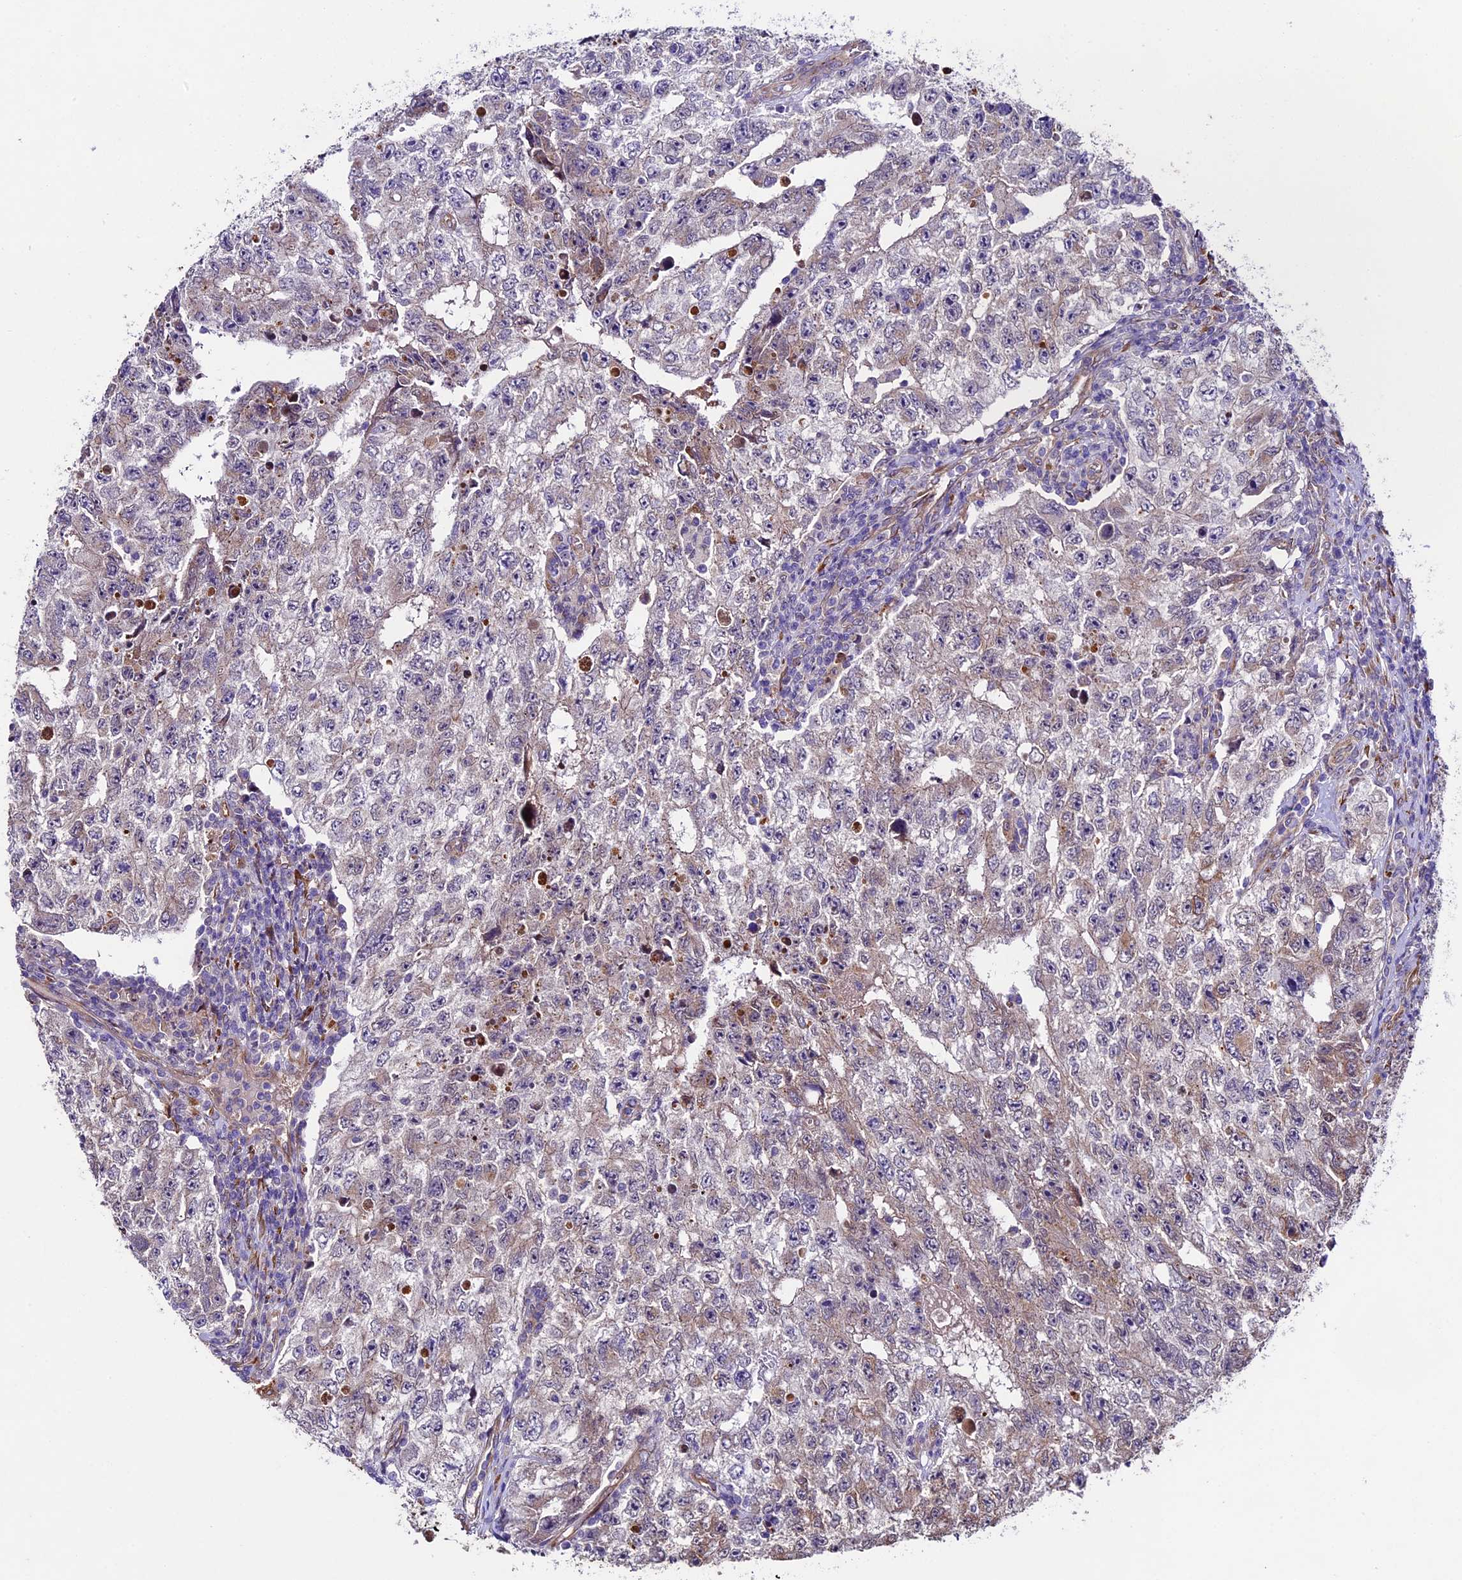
{"staining": {"intensity": "weak", "quantity": "25%-75%", "location": "cytoplasmic/membranous"}, "tissue": "testis cancer", "cell_type": "Tumor cells", "image_type": "cancer", "snomed": [{"axis": "morphology", "description": "Carcinoma, Embryonal, NOS"}, {"axis": "topography", "description": "Testis"}], "caption": "High-magnification brightfield microscopy of embryonal carcinoma (testis) stained with DAB (3,3'-diaminobenzidine) (brown) and counterstained with hematoxylin (blue). tumor cells exhibit weak cytoplasmic/membranous staining is present in approximately25%-75% of cells. (IHC, brightfield microscopy, high magnification).", "gene": "LSM7", "patient": {"sex": "male", "age": 17}}